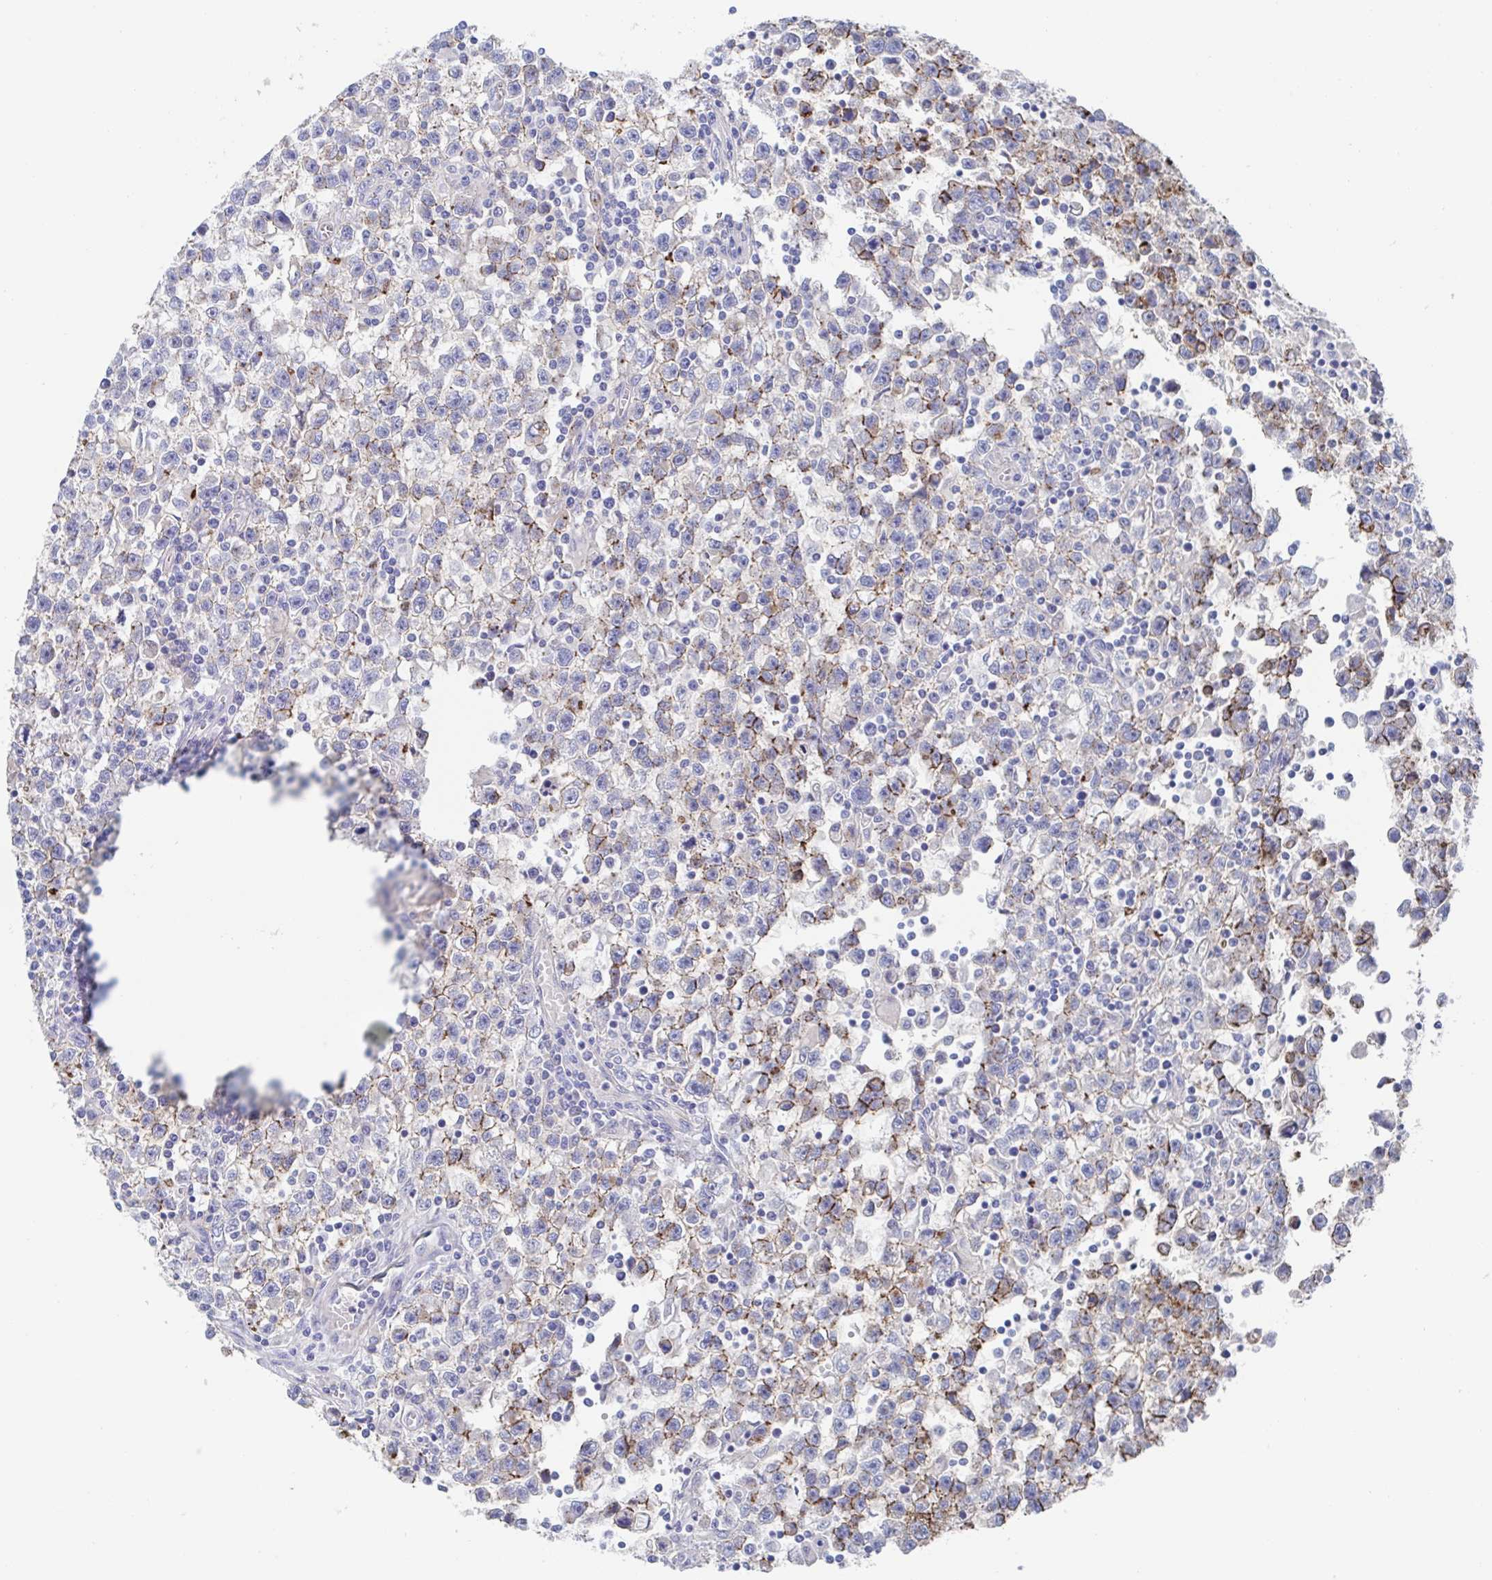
{"staining": {"intensity": "moderate", "quantity": "<25%", "location": "cytoplasmic/membranous"}, "tissue": "testis cancer", "cell_type": "Tumor cells", "image_type": "cancer", "snomed": [{"axis": "morphology", "description": "Seminoma, NOS"}, {"axis": "topography", "description": "Testis"}], "caption": "High-power microscopy captured an immunohistochemistry (IHC) image of testis cancer (seminoma), revealing moderate cytoplasmic/membranous positivity in approximately <25% of tumor cells. The protein is shown in brown color, while the nuclei are stained blue.", "gene": "CDH2", "patient": {"sex": "male", "age": 31}}